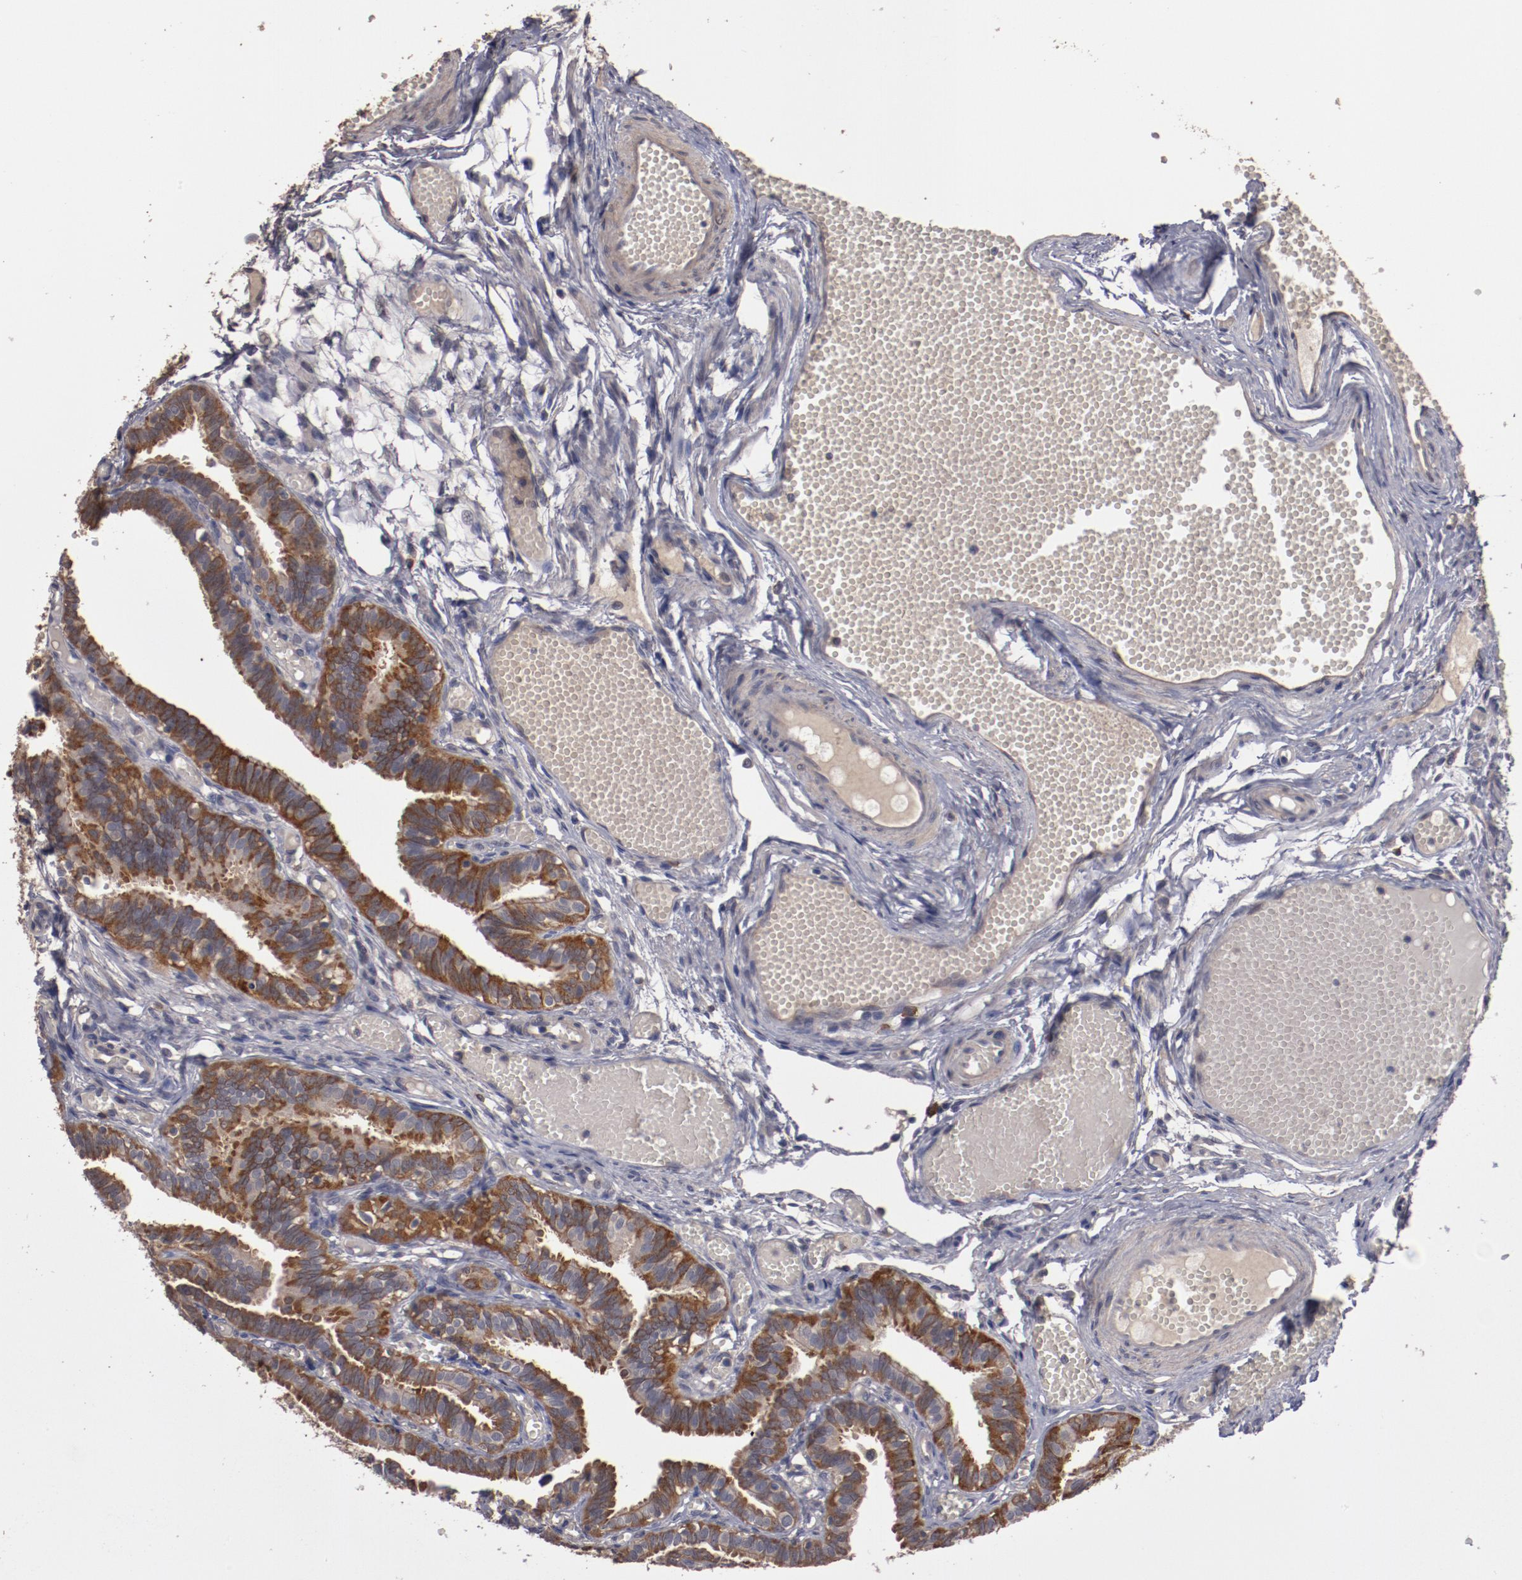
{"staining": {"intensity": "moderate", "quantity": ">75%", "location": "cytoplasmic/membranous"}, "tissue": "fallopian tube", "cell_type": "Glandular cells", "image_type": "normal", "snomed": [{"axis": "morphology", "description": "Normal tissue, NOS"}, {"axis": "topography", "description": "Fallopian tube"}], "caption": "Immunohistochemical staining of normal human fallopian tube shows medium levels of moderate cytoplasmic/membranous expression in approximately >75% of glandular cells.", "gene": "LRRC75B", "patient": {"sex": "female", "age": 29}}